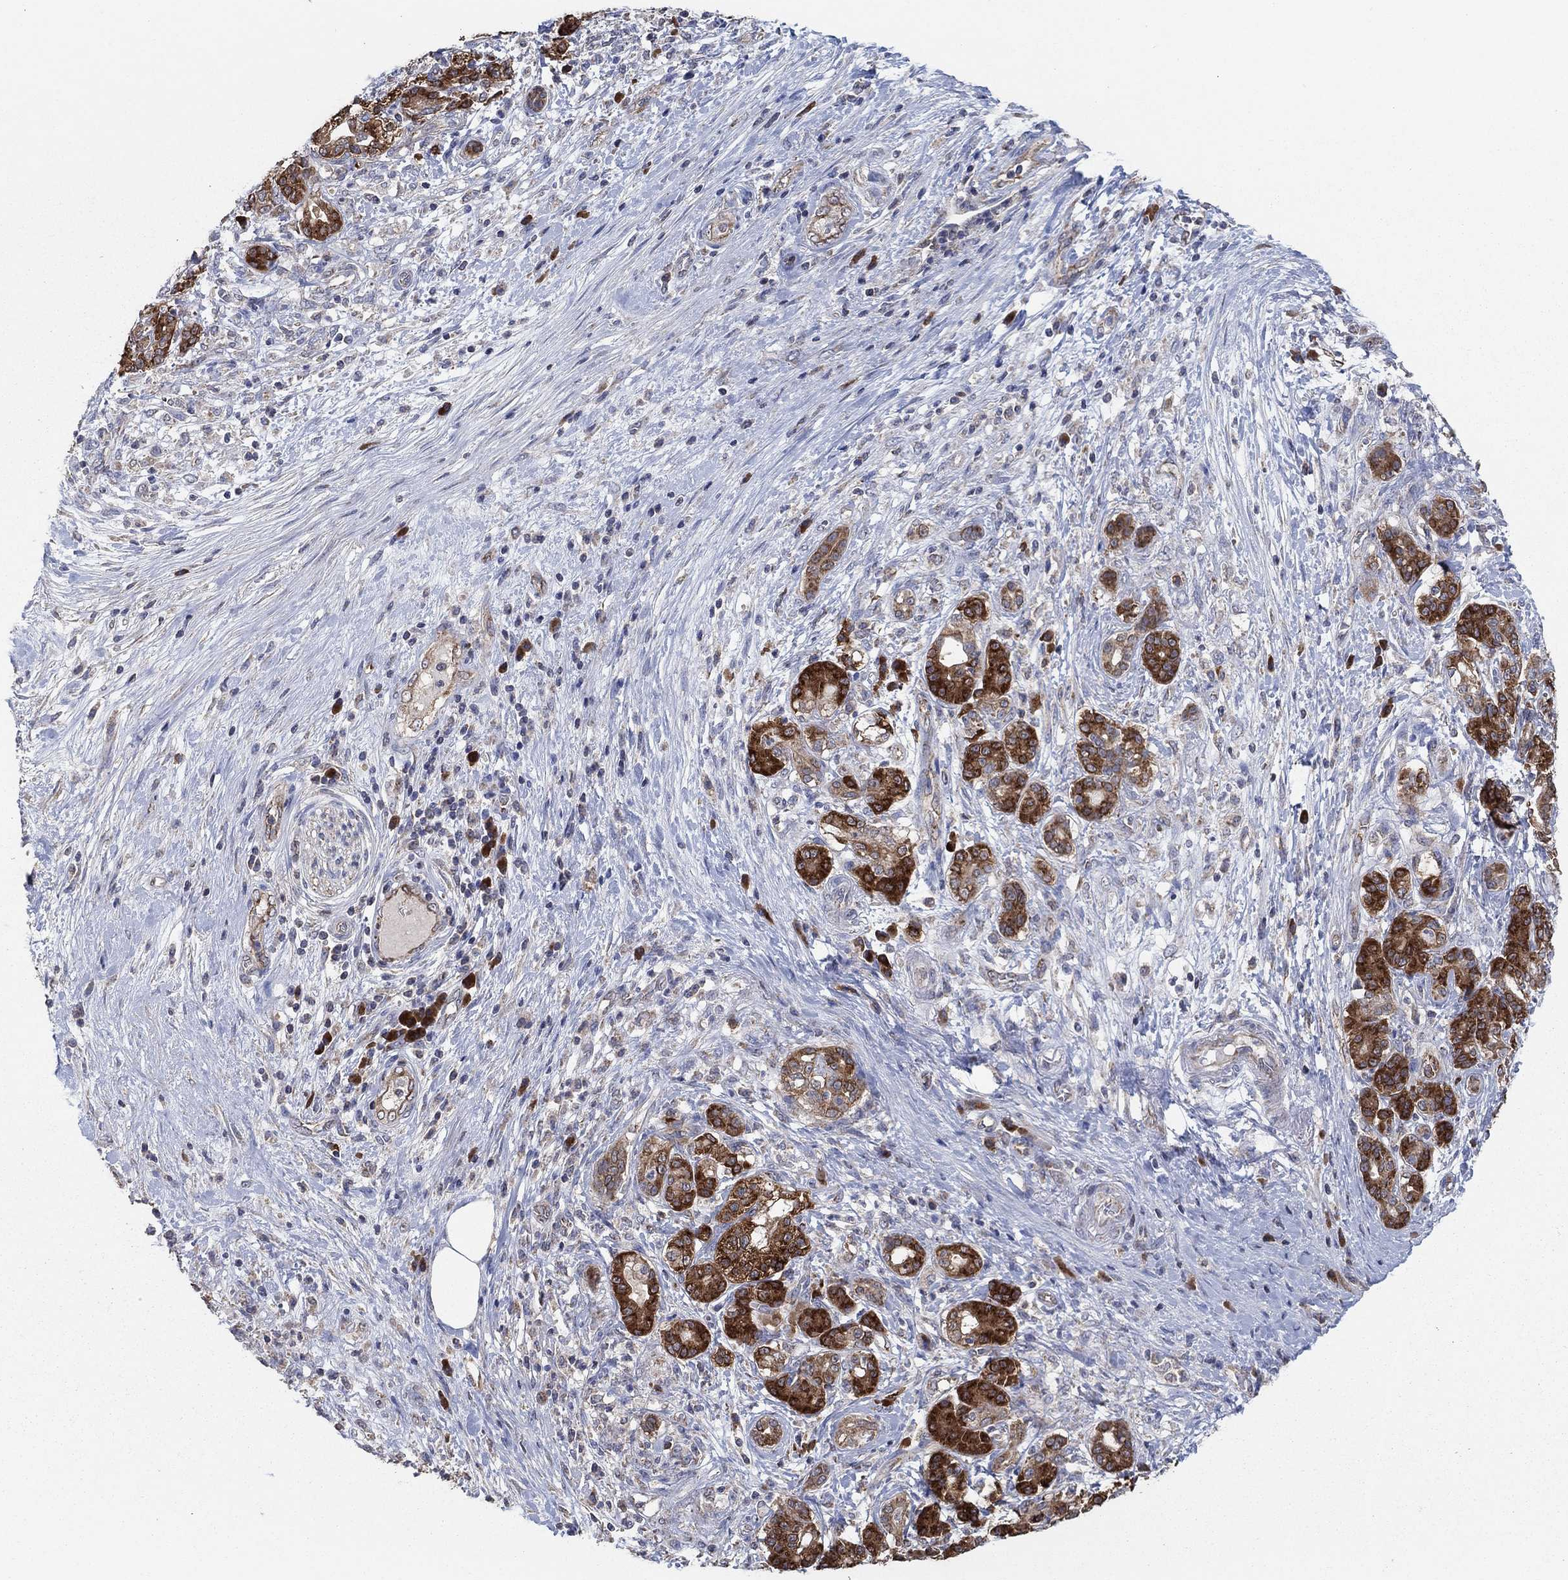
{"staining": {"intensity": "strong", "quantity": ">75%", "location": "cytoplasmic/membranous"}, "tissue": "pancreatic cancer", "cell_type": "Tumor cells", "image_type": "cancer", "snomed": [{"axis": "morphology", "description": "Adenocarcinoma, NOS"}, {"axis": "topography", "description": "Pancreas"}], "caption": "A brown stain shows strong cytoplasmic/membranous staining of a protein in pancreatic adenocarcinoma tumor cells.", "gene": "HID1", "patient": {"sex": "female", "age": 73}}